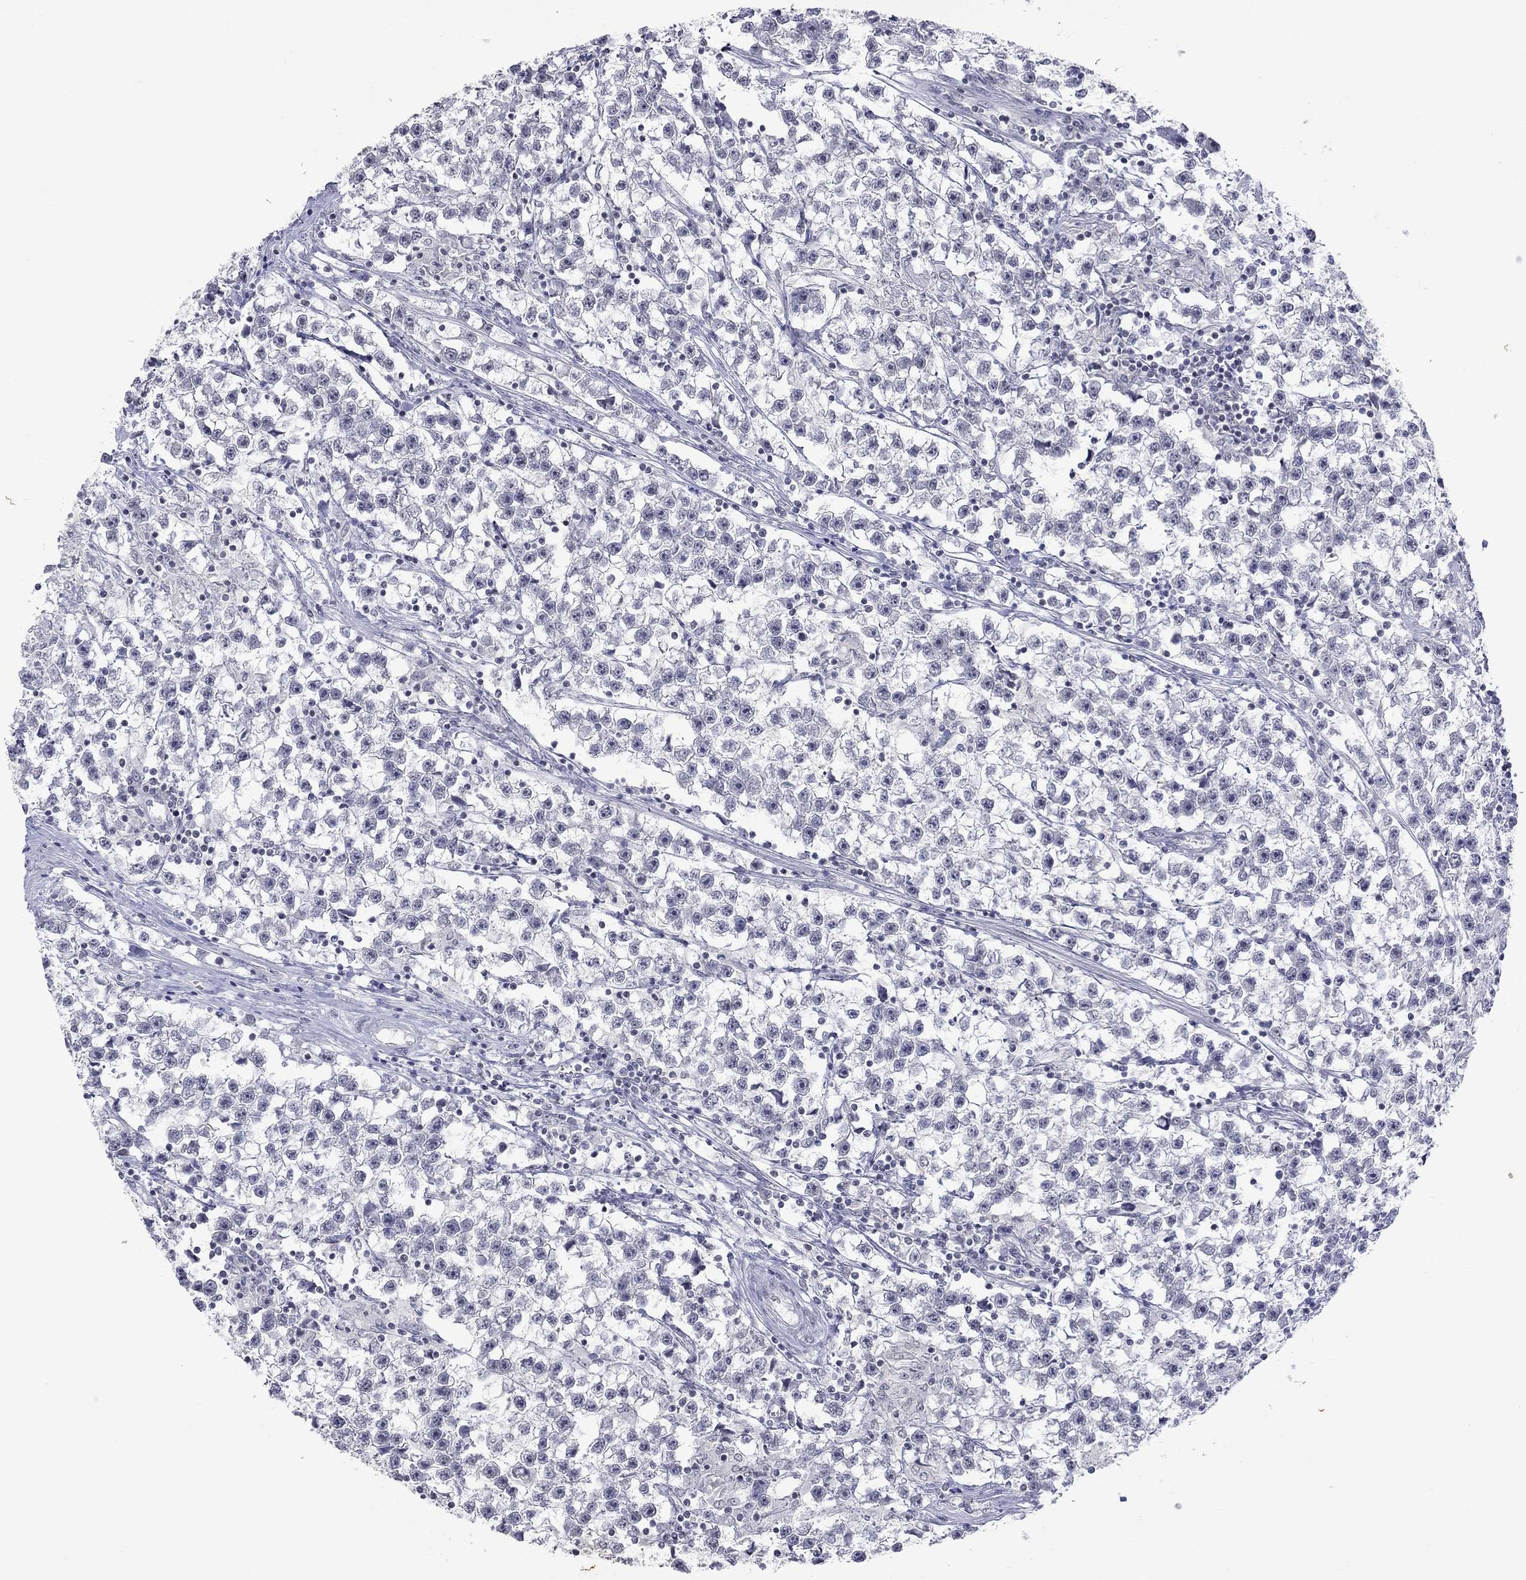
{"staining": {"intensity": "negative", "quantity": "none", "location": "none"}, "tissue": "testis cancer", "cell_type": "Tumor cells", "image_type": "cancer", "snomed": [{"axis": "morphology", "description": "Seminoma, NOS"}, {"axis": "topography", "description": "Testis"}], "caption": "Tumor cells are negative for brown protein staining in testis cancer (seminoma).", "gene": "TMEM143", "patient": {"sex": "male", "age": 59}}